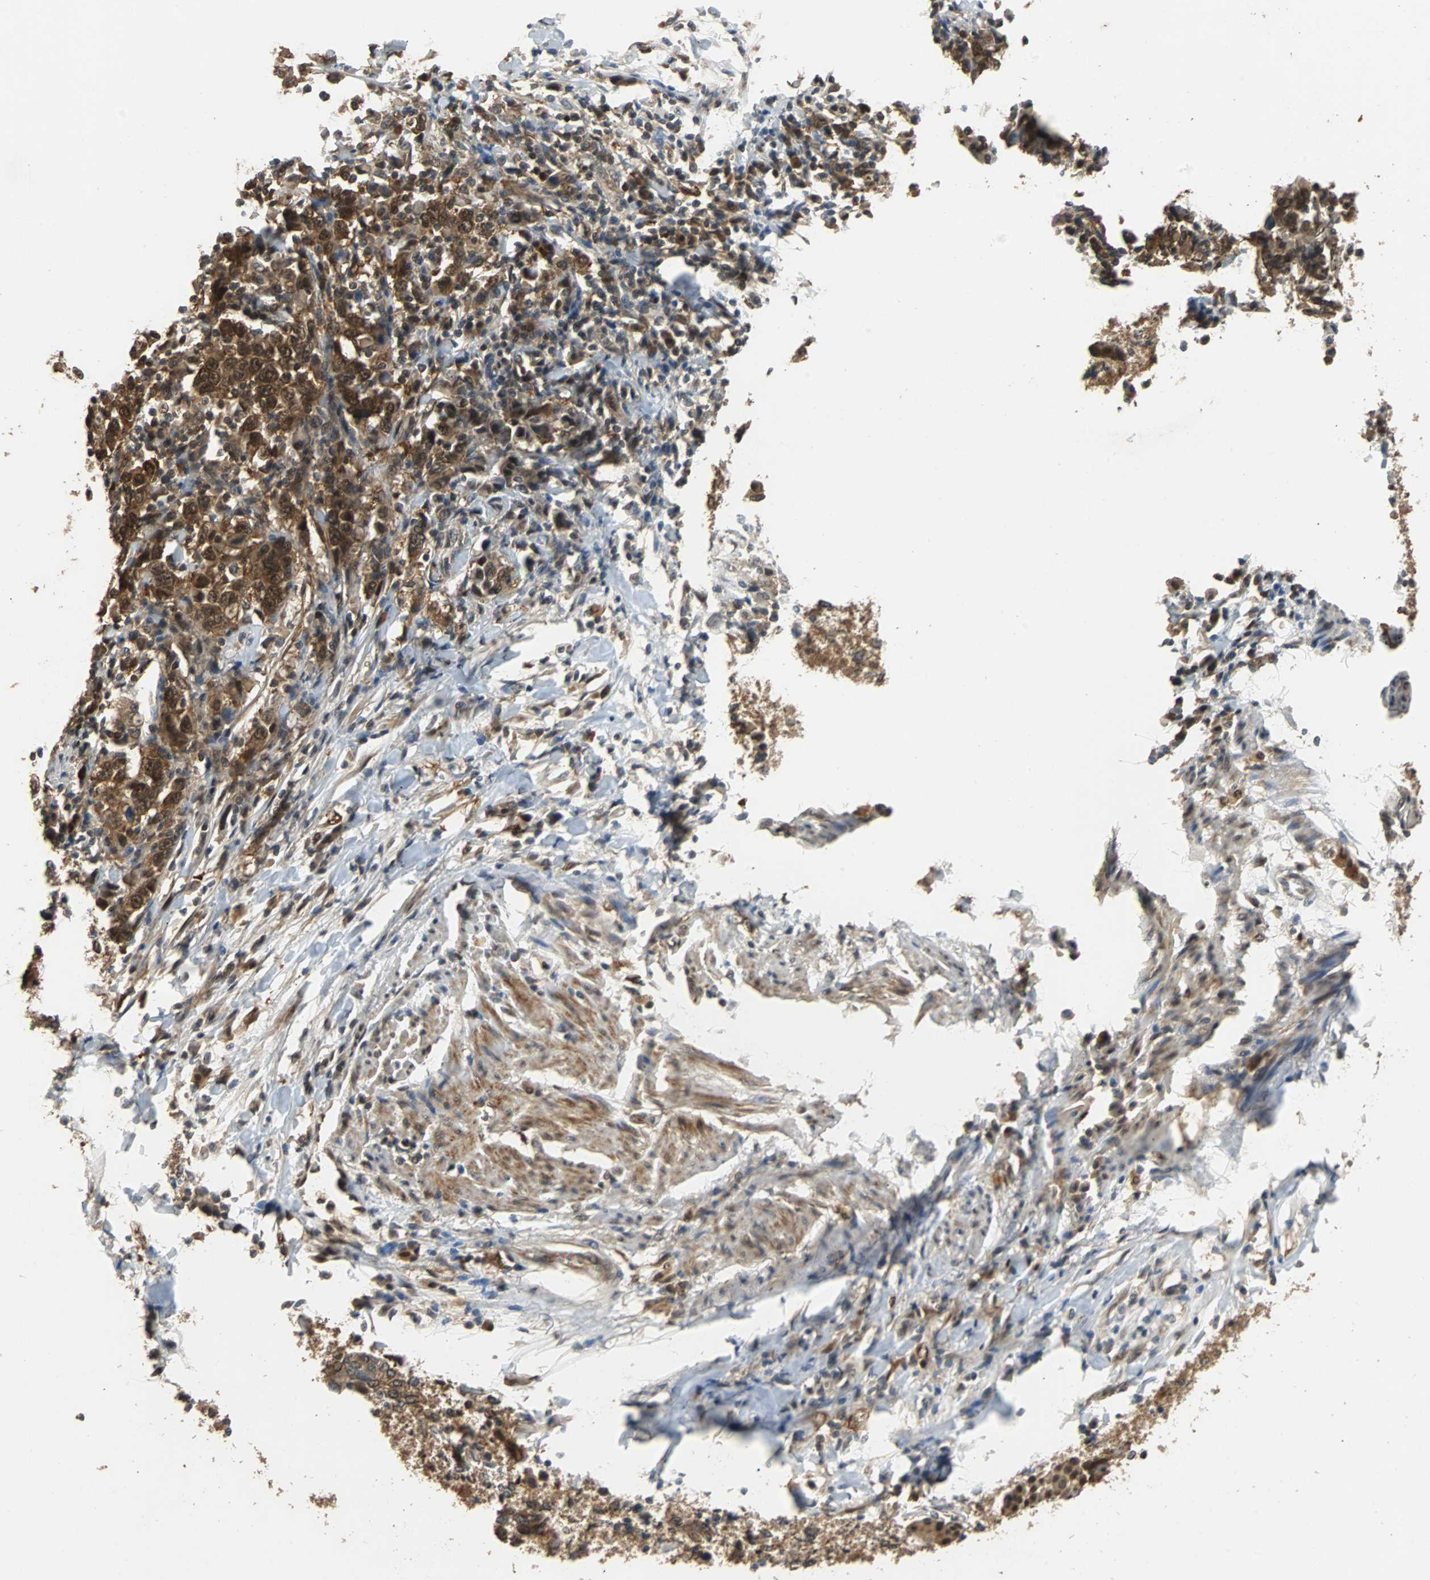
{"staining": {"intensity": "strong", "quantity": ">75%", "location": "cytoplasmic/membranous,nuclear"}, "tissue": "urothelial cancer", "cell_type": "Tumor cells", "image_type": "cancer", "snomed": [{"axis": "morphology", "description": "Urothelial carcinoma, High grade"}, {"axis": "topography", "description": "Urinary bladder"}], "caption": "This is a histology image of IHC staining of urothelial carcinoma (high-grade), which shows strong staining in the cytoplasmic/membranous and nuclear of tumor cells.", "gene": "PRDX6", "patient": {"sex": "male", "age": 61}}